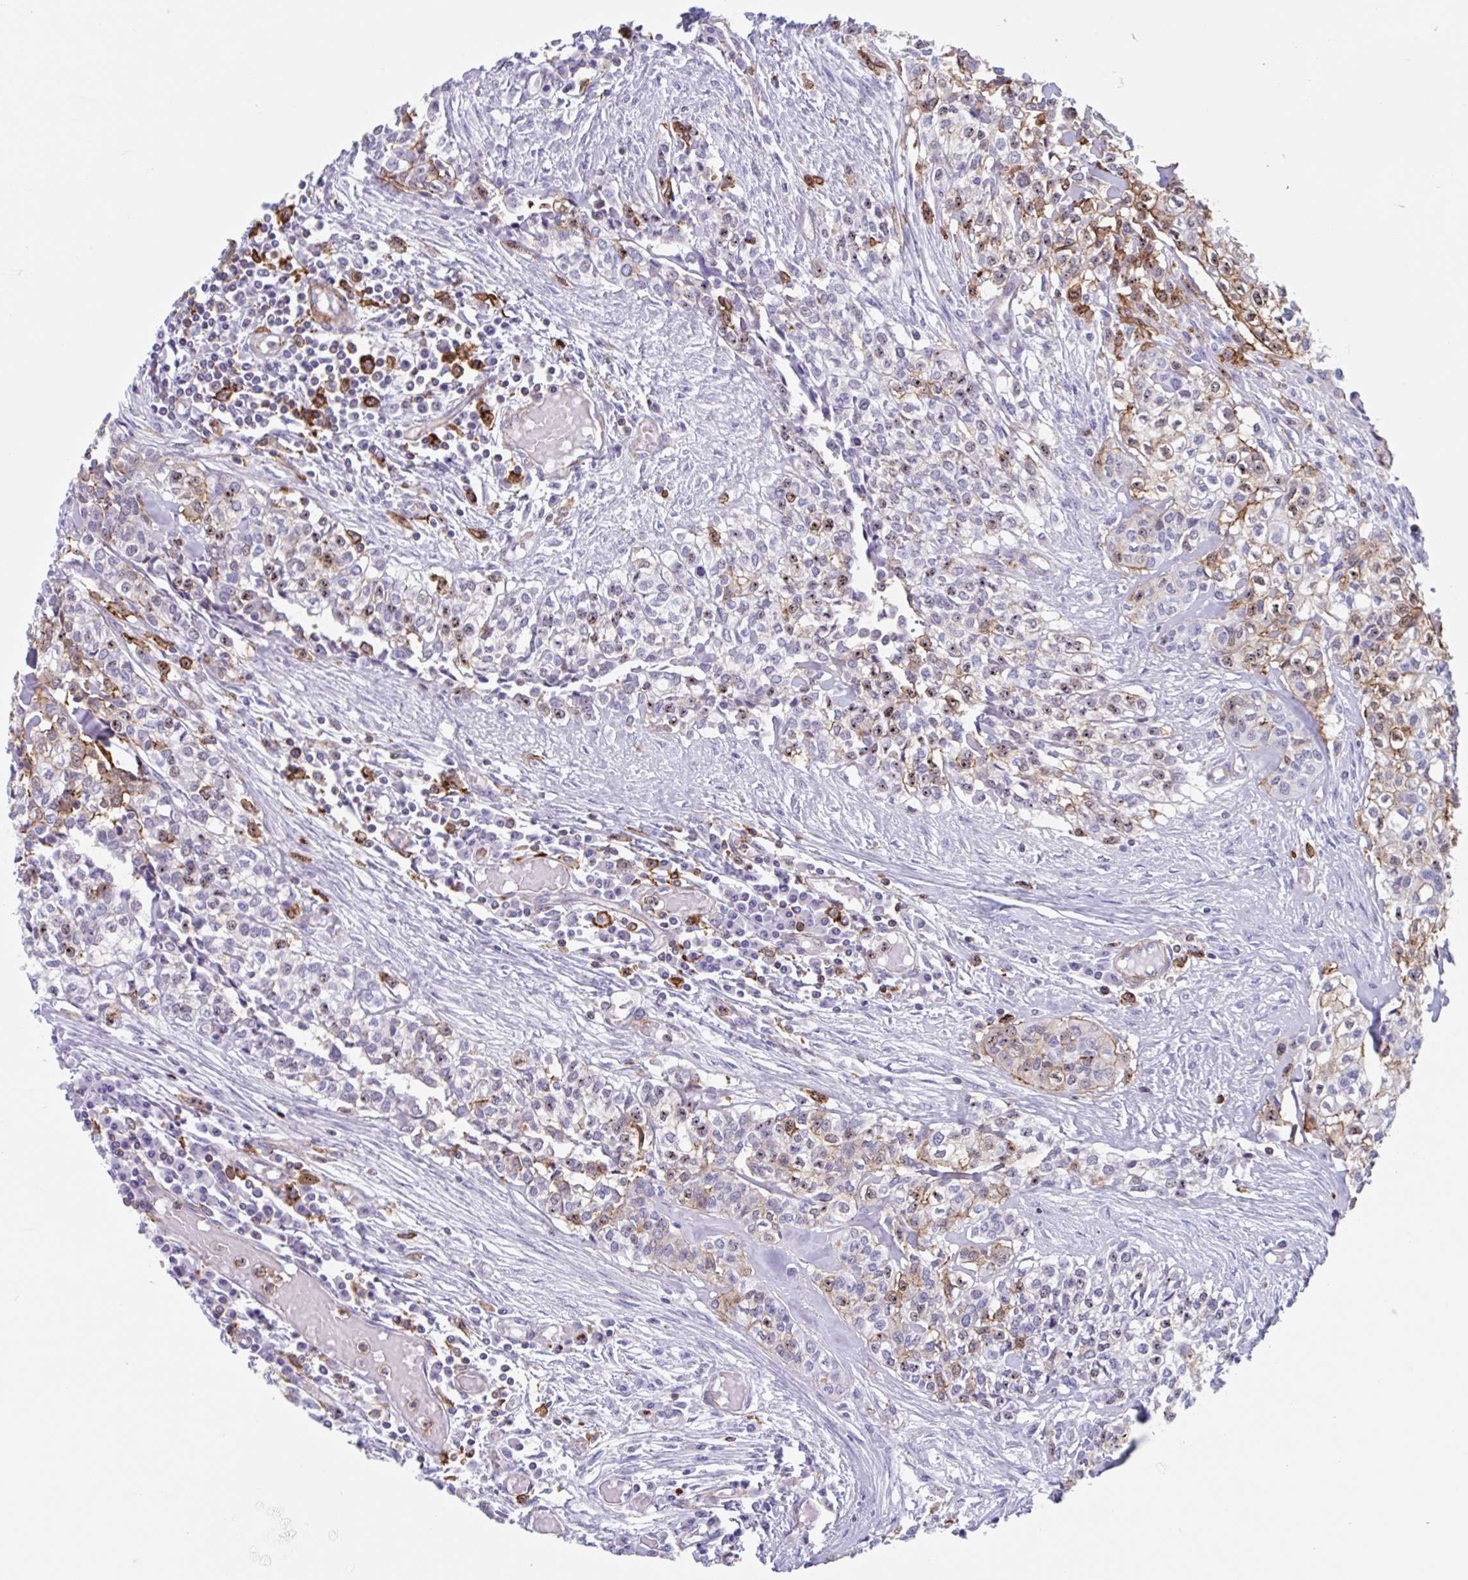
{"staining": {"intensity": "moderate", "quantity": "<25%", "location": "cytoplasmic/membranous,nuclear"}, "tissue": "head and neck cancer", "cell_type": "Tumor cells", "image_type": "cancer", "snomed": [{"axis": "morphology", "description": "Adenocarcinoma, NOS"}, {"axis": "topography", "description": "Head-Neck"}], "caption": "High-power microscopy captured an immunohistochemistry (IHC) micrograph of head and neck adenocarcinoma, revealing moderate cytoplasmic/membranous and nuclear positivity in about <25% of tumor cells. The protein of interest is shown in brown color, while the nuclei are stained blue.", "gene": "EFHD1", "patient": {"sex": "male", "age": 81}}